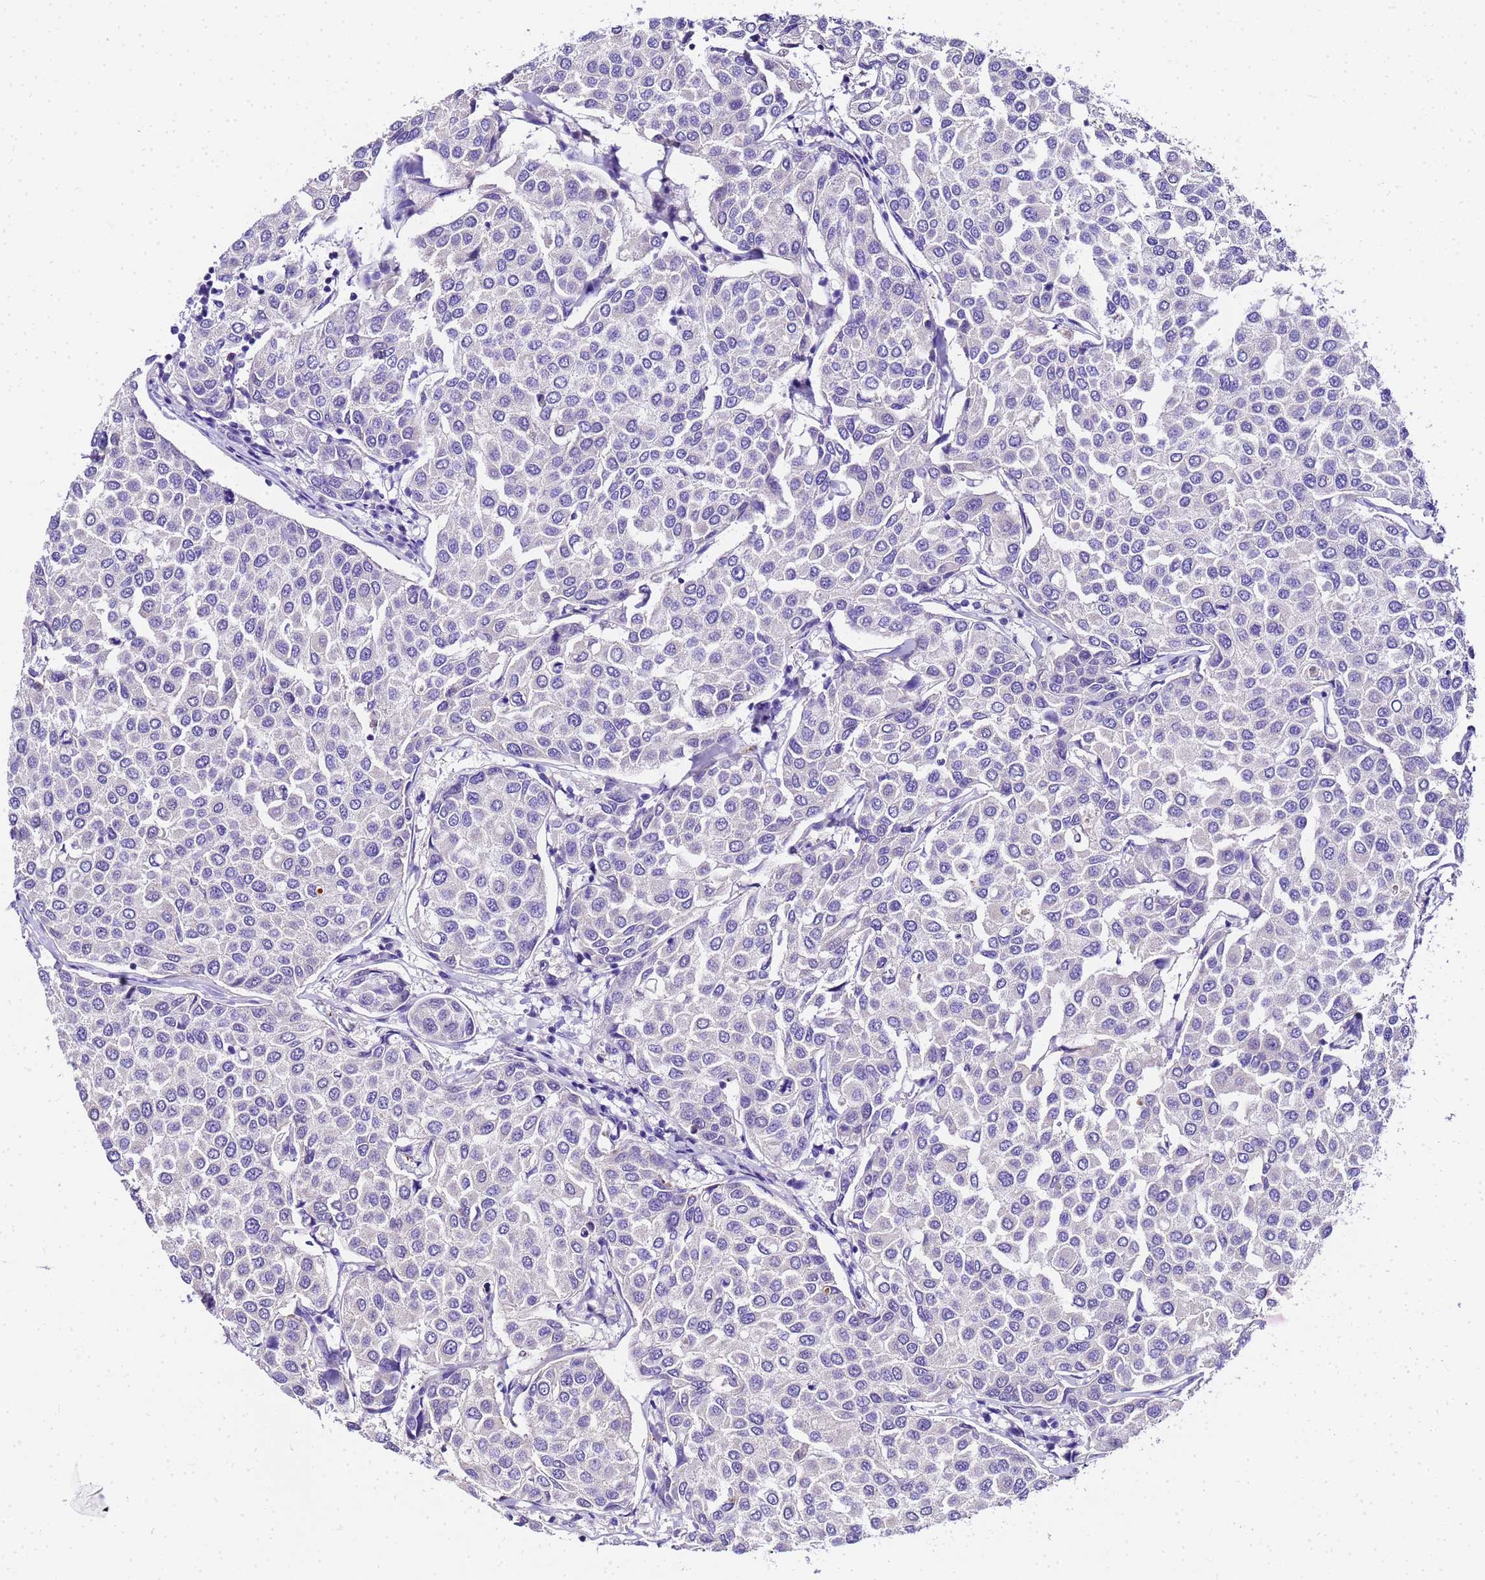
{"staining": {"intensity": "negative", "quantity": "none", "location": "none"}, "tissue": "breast cancer", "cell_type": "Tumor cells", "image_type": "cancer", "snomed": [{"axis": "morphology", "description": "Duct carcinoma"}, {"axis": "topography", "description": "Breast"}], "caption": "A high-resolution photomicrograph shows immunohistochemistry staining of breast intraductal carcinoma, which shows no significant positivity in tumor cells. The staining was performed using DAB (3,3'-diaminobenzidine) to visualize the protein expression in brown, while the nuclei were stained in blue with hematoxylin (Magnification: 20x).", "gene": "HSPB6", "patient": {"sex": "female", "age": 55}}